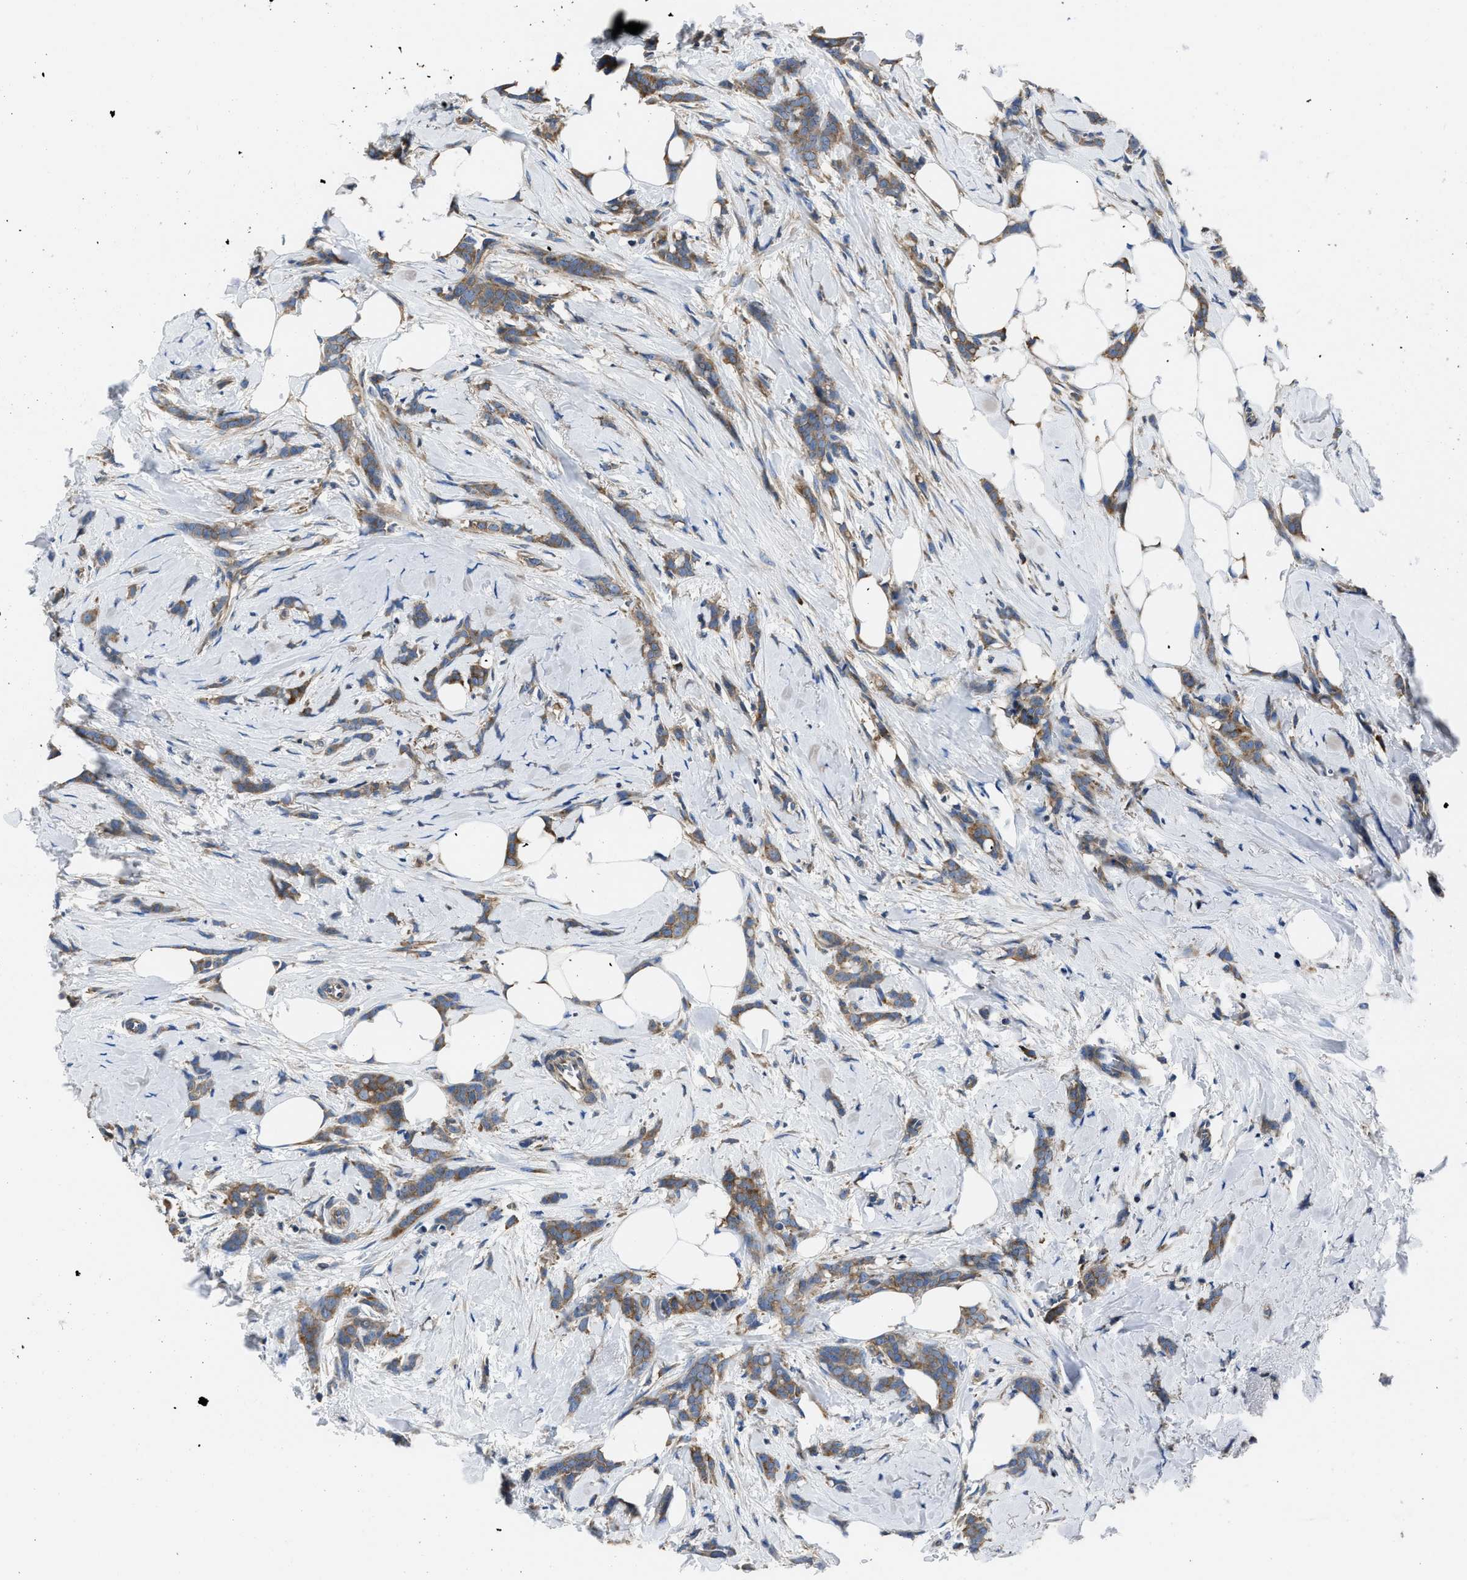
{"staining": {"intensity": "moderate", "quantity": ">75%", "location": "cytoplasmic/membranous"}, "tissue": "breast cancer", "cell_type": "Tumor cells", "image_type": "cancer", "snomed": [{"axis": "morphology", "description": "Lobular carcinoma, in situ"}, {"axis": "morphology", "description": "Lobular carcinoma"}, {"axis": "topography", "description": "Breast"}], "caption": "A brown stain highlights moderate cytoplasmic/membranous staining of a protein in breast cancer (lobular carcinoma in situ) tumor cells.", "gene": "YARS1", "patient": {"sex": "female", "age": 41}}